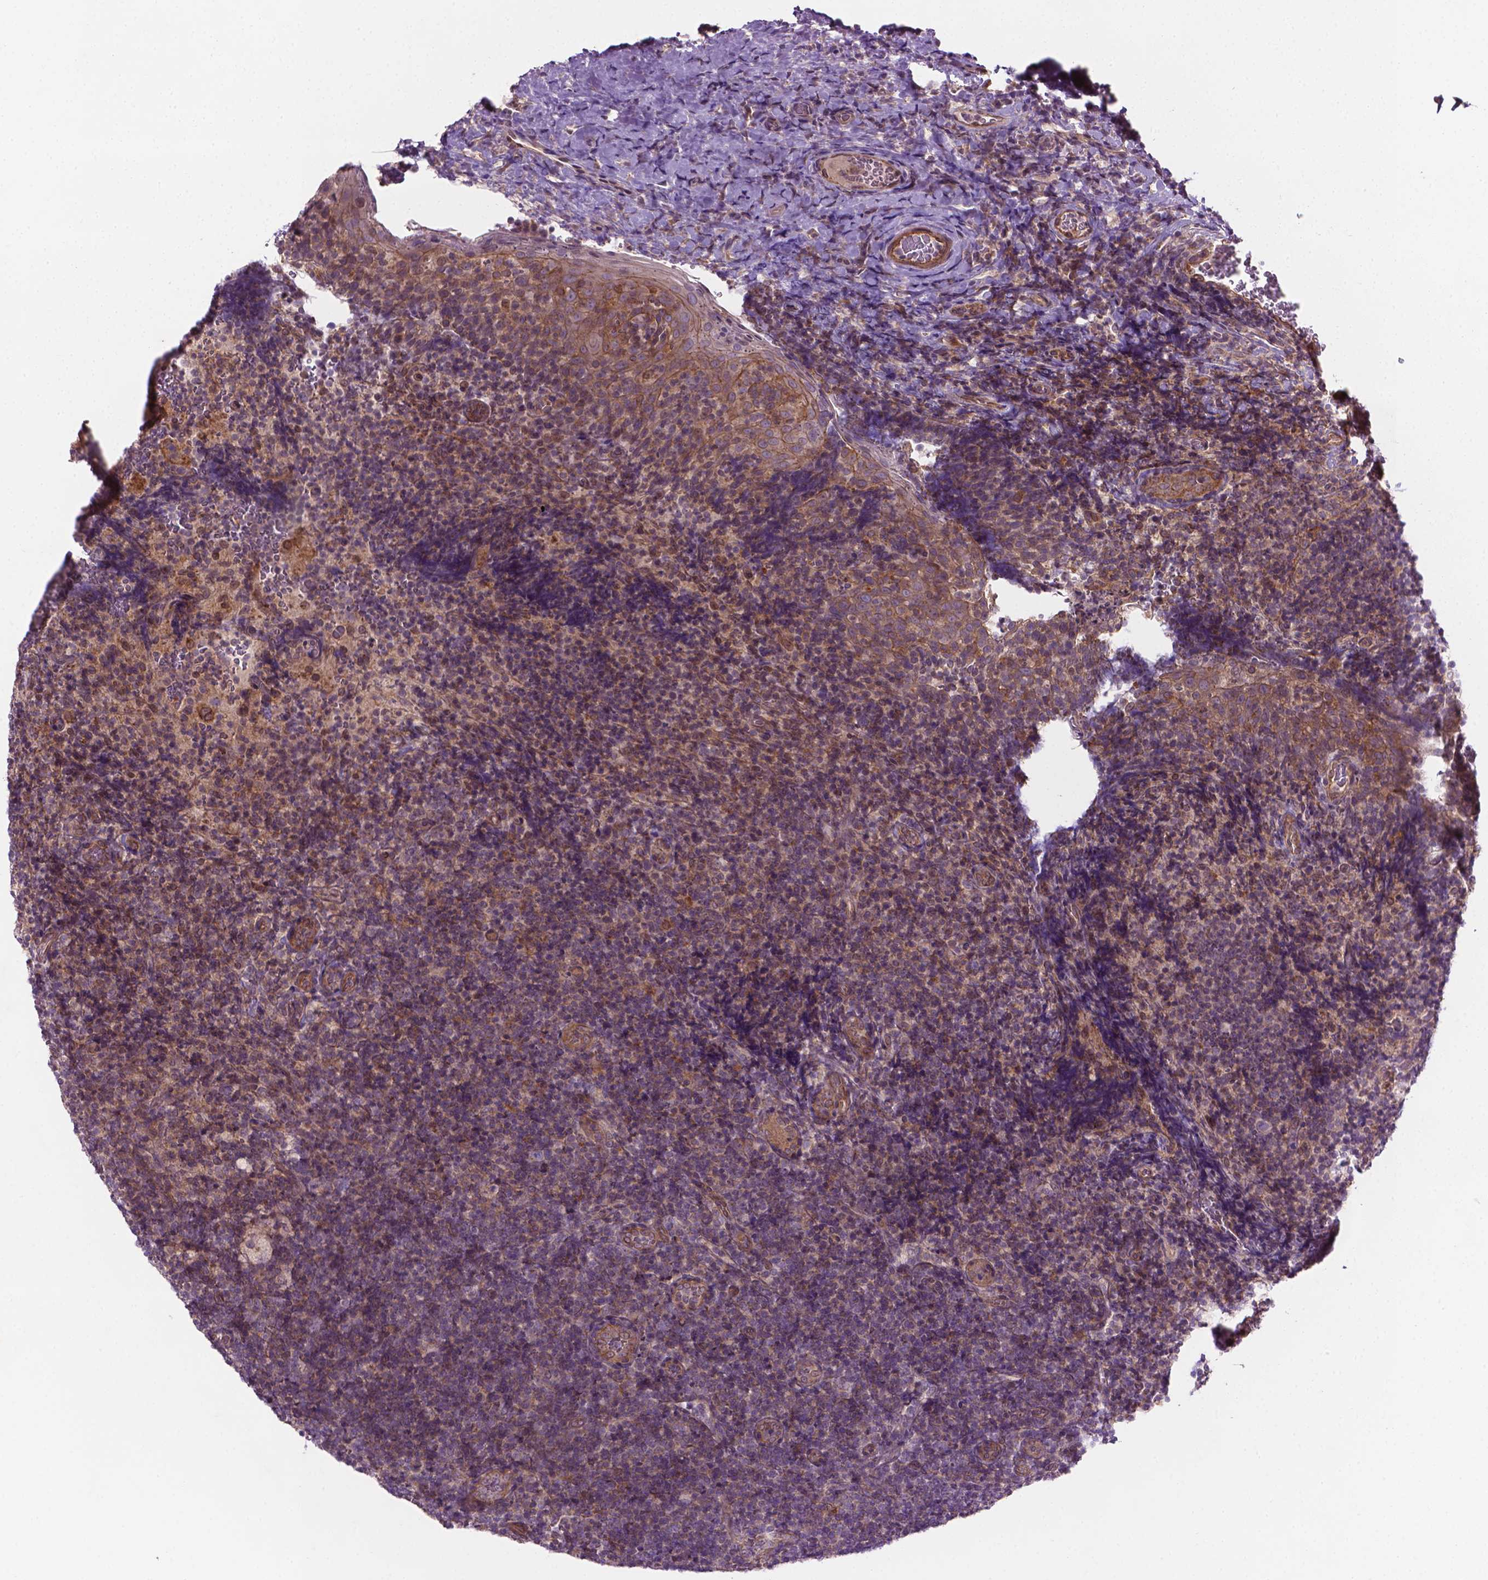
{"staining": {"intensity": "negative", "quantity": "none", "location": "none"}, "tissue": "tonsil", "cell_type": "Germinal center cells", "image_type": "normal", "snomed": [{"axis": "morphology", "description": "Normal tissue, NOS"}, {"axis": "topography", "description": "Tonsil"}], "caption": "DAB (3,3'-diaminobenzidine) immunohistochemical staining of unremarkable human tonsil demonstrates no significant staining in germinal center cells. (DAB (3,3'-diaminobenzidine) immunohistochemistry with hematoxylin counter stain).", "gene": "TCHP", "patient": {"sex": "male", "age": 17}}